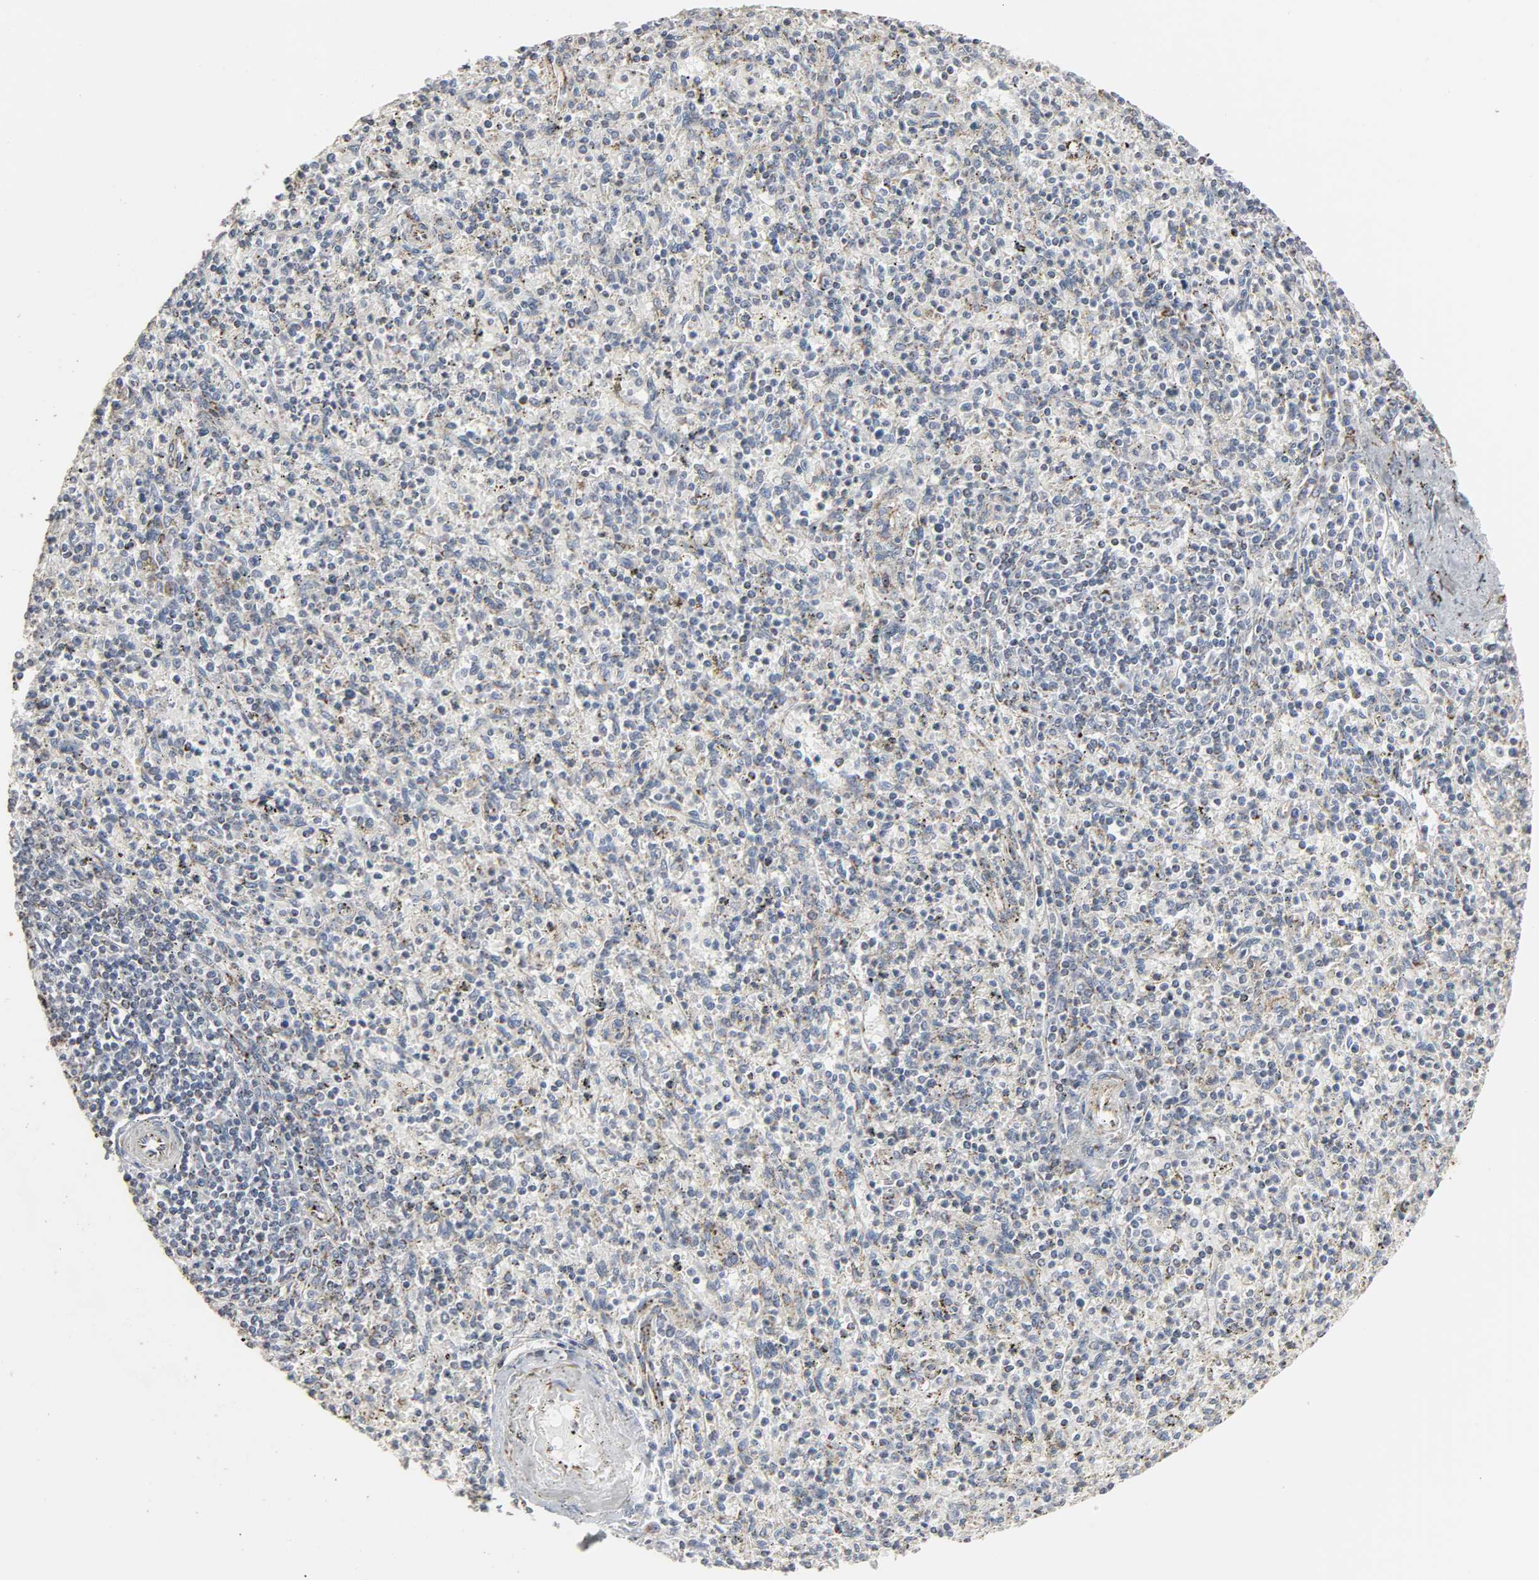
{"staining": {"intensity": "moderate", "quantity": "<25%", "location": "cytoplasmic/membranous"}, "tissue": "spleen", "cell_type": "Cells in red pulp", "image_type": "normal", "snomed": [{"axis": "morphology", "description": "Normal tissue, NOS"}, {"axis": "topography", "description": "Spleen"}], "caption": "A micrograph of spleen stained for a protein exhibits moderate cytoplasmic/membranous brown staining in cells in red pulp.", "gene": "ACAT1", "patient": {"sex": "male", "age": 72}}